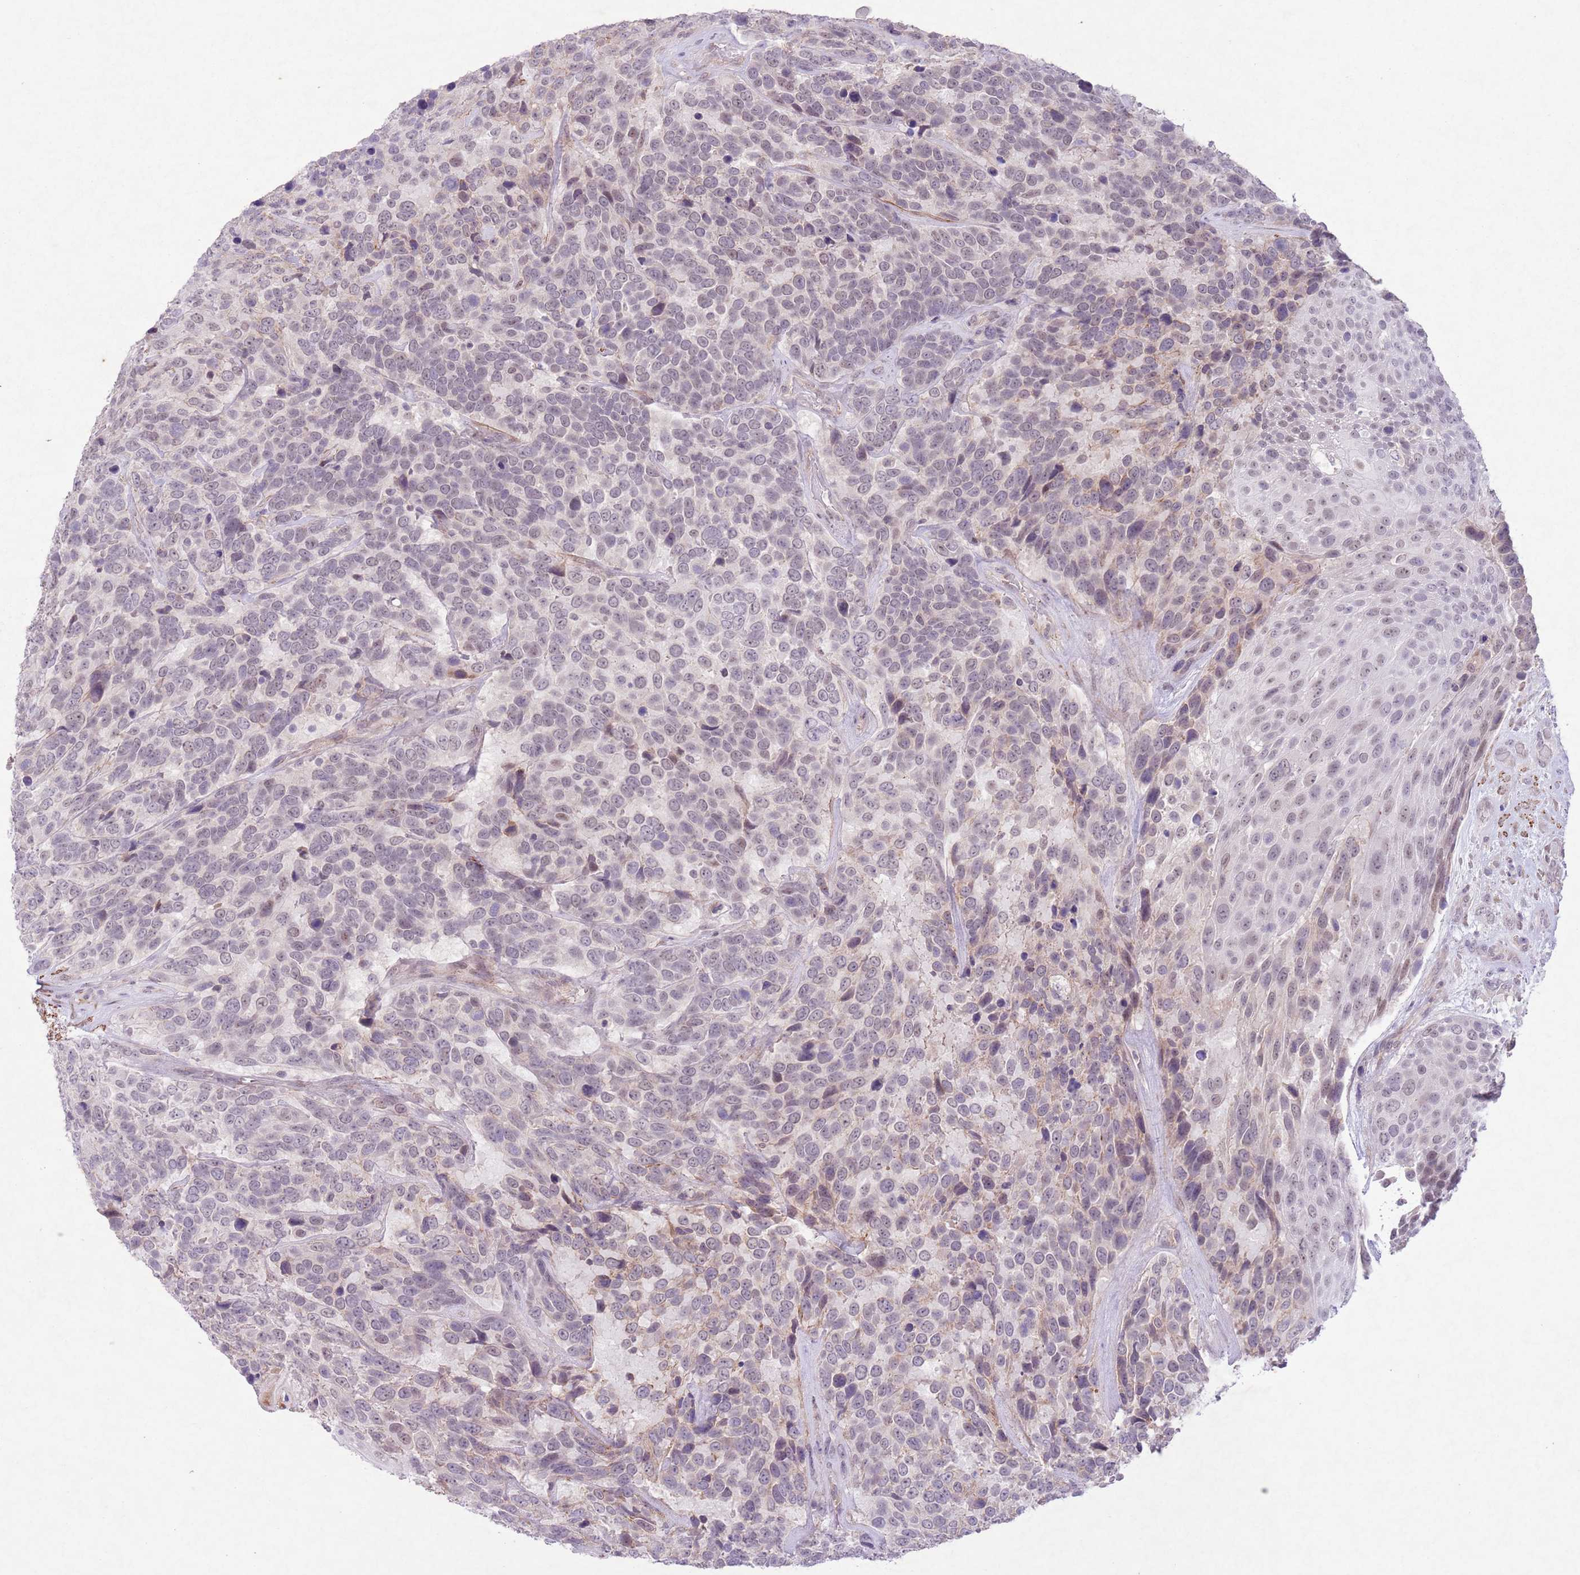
{"staining": {"intensity": "moderate", "quantity": "<25%", "location": "cytoplasmic/membranous"}, "tissue": "urothelial cancer", "cell_type": "Tumor cells", "image_type": "cancer", "snomed": [{"axis": "morphology", "description": "Urothelial carcinoma, High grade"}, {"axis": "topography", "description": "Urinary bladder"}], "caption": "Protein expression analysis of urothelial cancer shows moderate cytoplasmic/membranous expression in about <25% of tumor cells.", "gene": "CCNI", "patient": {"sex": "female", "age": 70}}